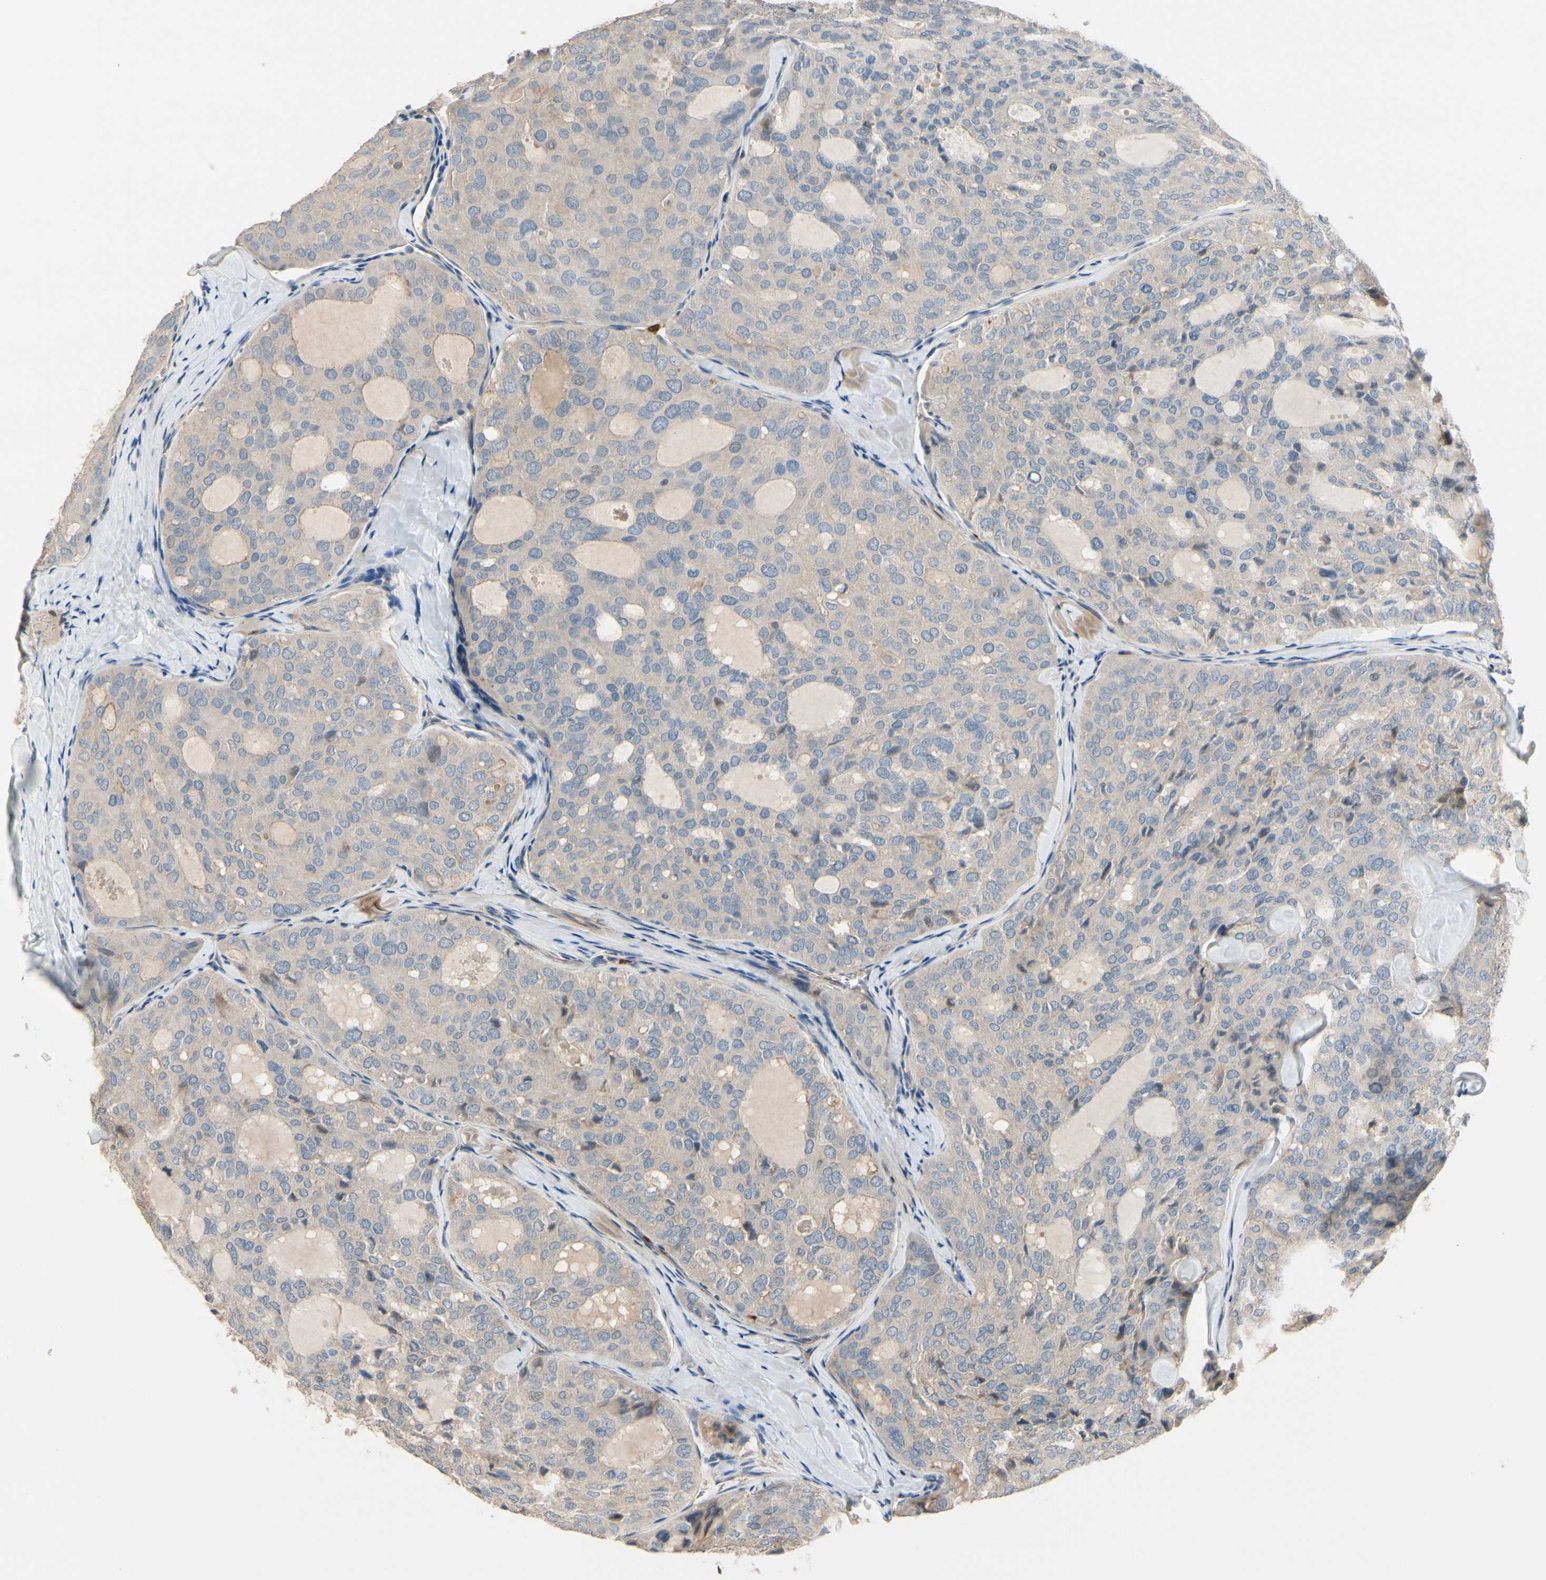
{"staining": {"intensity": "weak", "quantity": ">75%", "location": "cytoplasmic/membranous"}, "tissue": "thyroid cancer", "cell_type": "Tumor cells", "image_type": "cancer", "snomed": [{"axis": "morphology", "description": "Follicular adenoma carcinoma, NOS"}, {"axis": "topography", "description": "Thyroid gland"}], "caption": "Immunohistochemical staining of human follicular adenoma carcinoma (thyroid) reveals low levels of weak cytoplasmic/membranous expression in approximately >75% of tumor cells.", "gene": "SIGLEC5", "patient": {"sex": "male", "age": 75}}